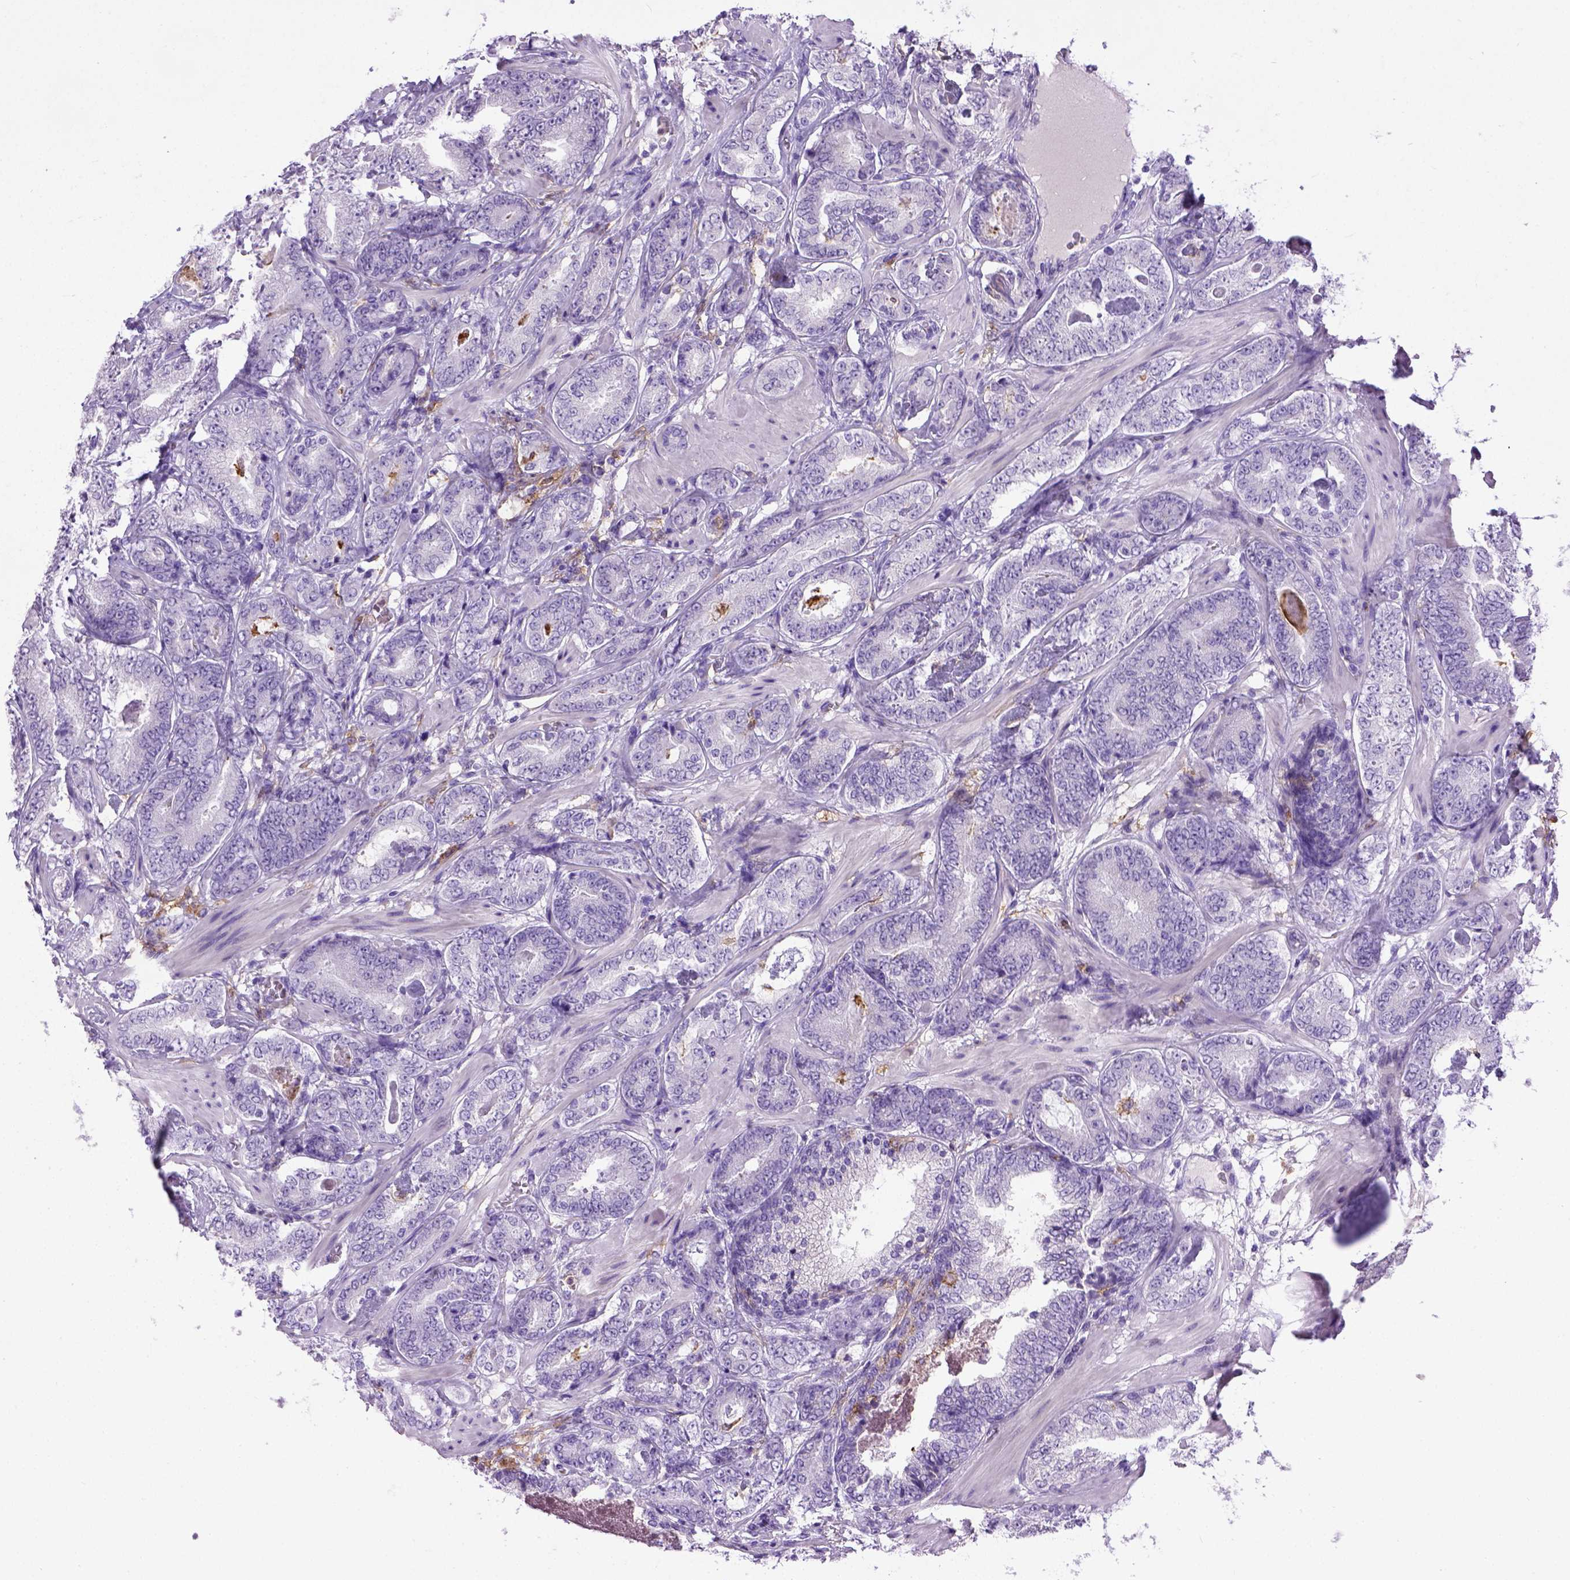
{"staining": {"intensity": "negative", "quantity": "none", "location": "none"}, "tissue": "prostate cancer", "cell_type": "Tumor cells", "image_type": "cancer", "snomed": [{"axis": "morphology", "description": "Adenocarcinoma, Low grade"}, {"axis": "topography", "description": "Prostate"}], "caption": "Tumor cells are negative for brown protein staining in prostate adenocarcinoma (low-grade).", "gene": "ITGAX", "patient": {"sex": "male", "age": 60}}